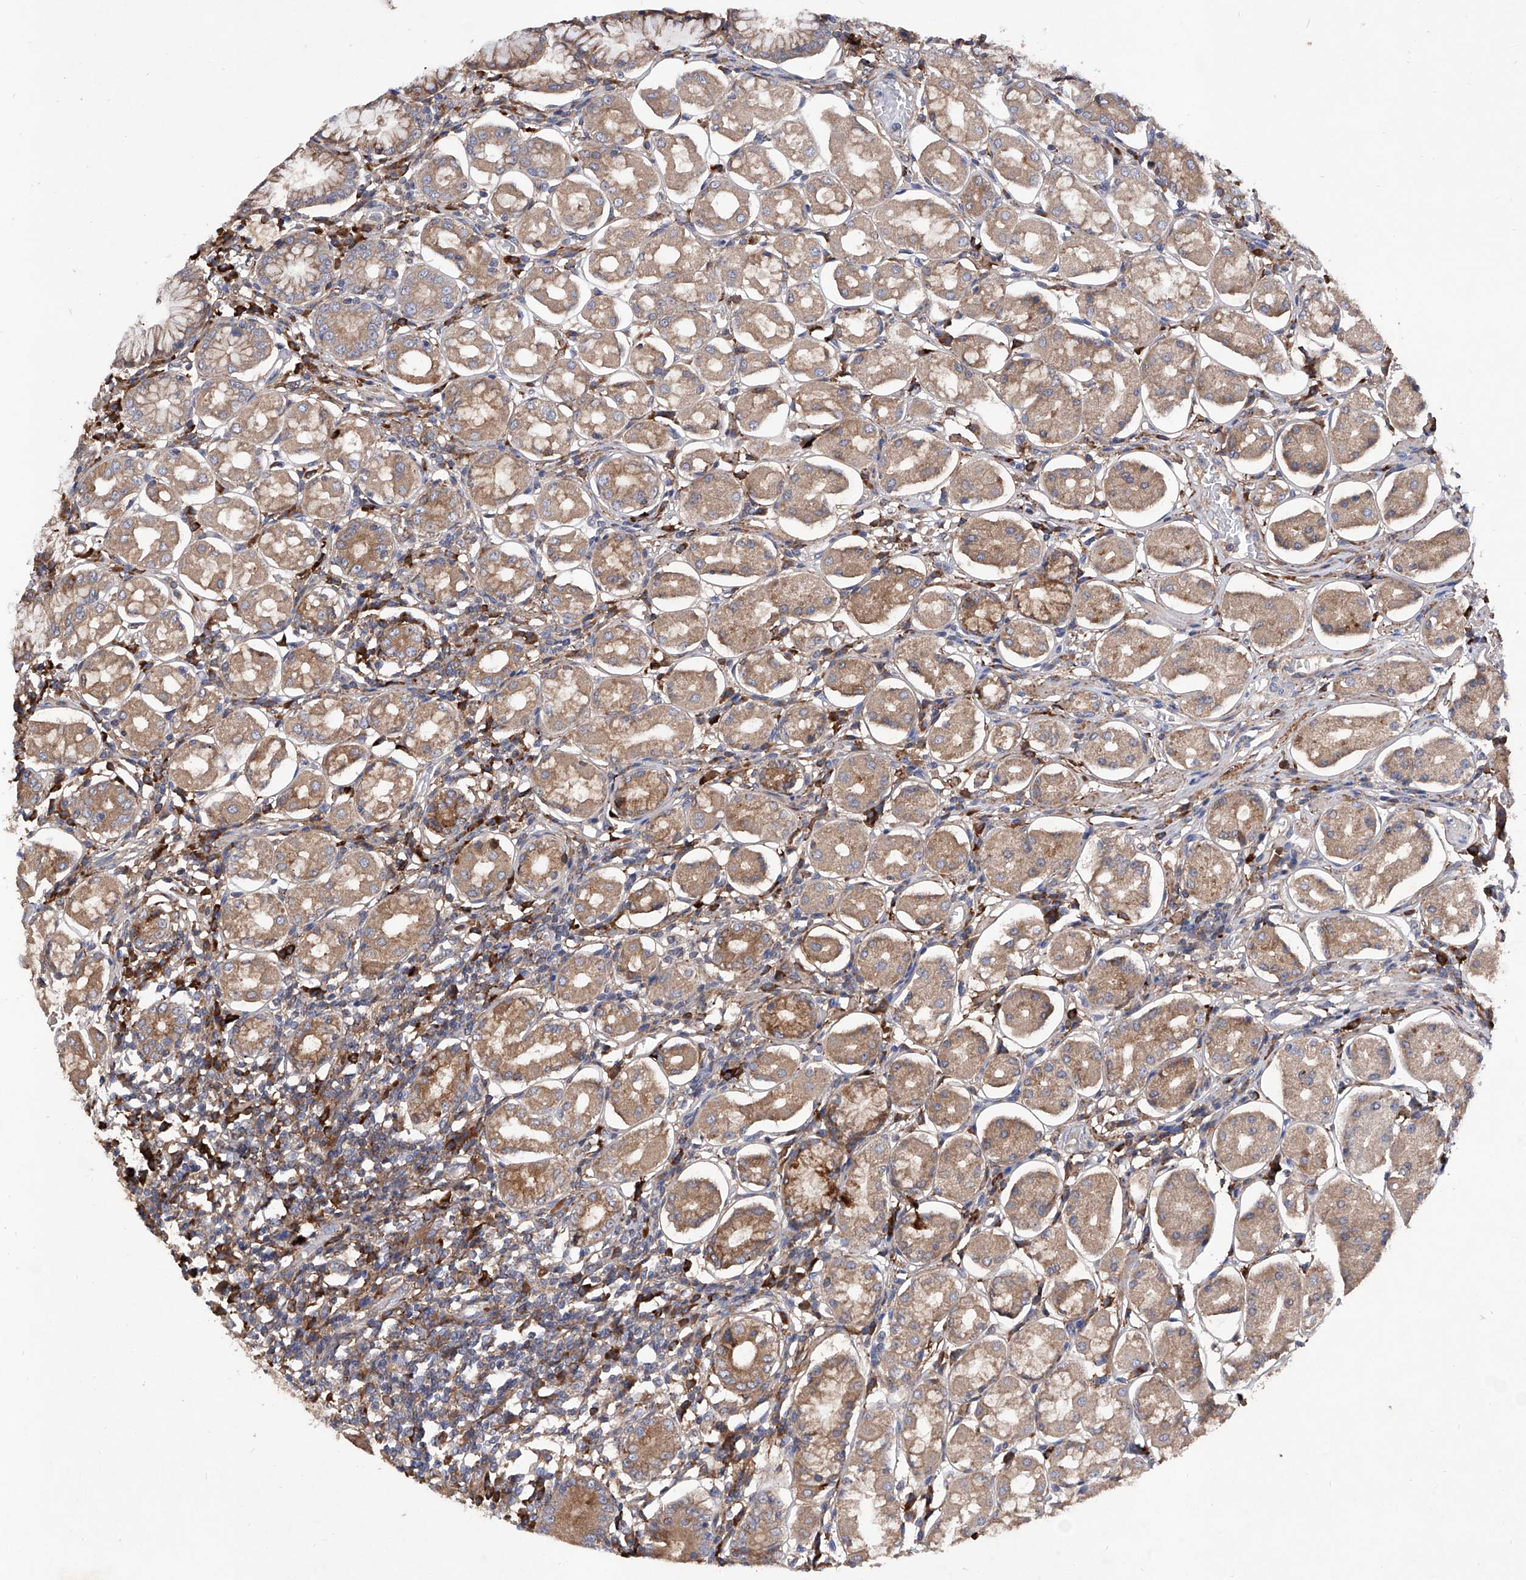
{"staining": {"intensity": "moderate", "quantity": ">75%", "location": "cytoplasmic/membranous"}, "tissue": "stomach", "cell_type": "Glandular cells", "image_type": "normal", "snomed": [{"axis": "morphology", "description": "Normal tissue, NOS"}, {"axis": "topography", "description": "Stomach, lower"}], "caption": "Immunohistochemistry photomicrograph of unremarkable human stomach stained for a protein (brown), which reveals medium levels of moderate cytoplasmic/membranous staining in about >75% of glandular cells.", "gene": "INPP5B", "patient": {"sex": "female", "age": 56}}